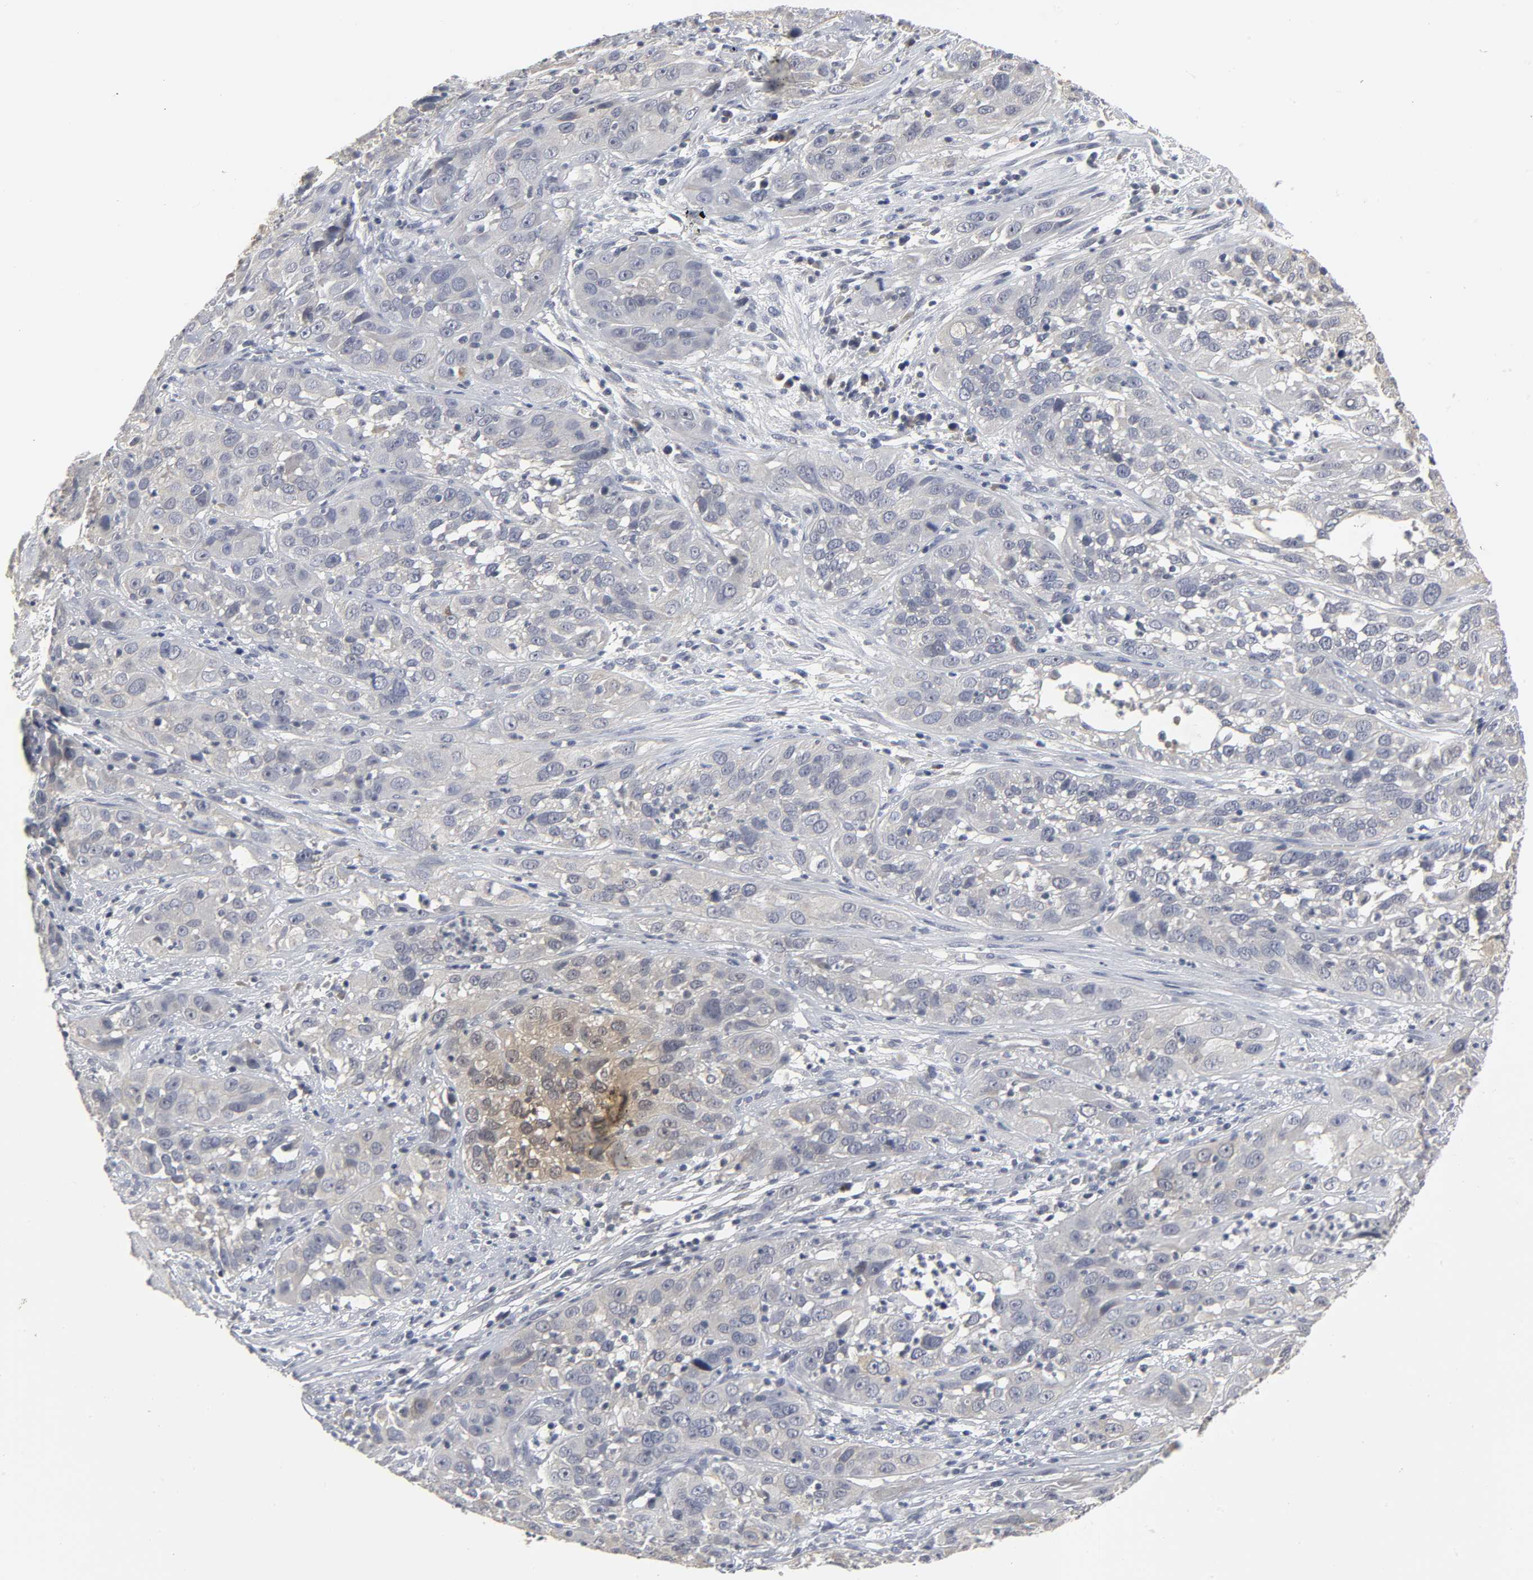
{"staining": {"intensity": "negative", "quantity": "none", "location": "none"}, "tissue": "cervical cancer", "cell_type": "Tumor cells", "image_type": "cancer", "snomed": [{"axis": "morphology", "description": "Squamous cell carcinoma, NOS"}, {"axis": "topography", "description": "Cervix"}], "caption": "This is a micrograph of immunohistochemistry staining of cervical cancer (squamous cell carcinoma), which shows no staining in tumor cells.", "gene": "TCAP", "patient": {"sex": "female", "age": 32}}